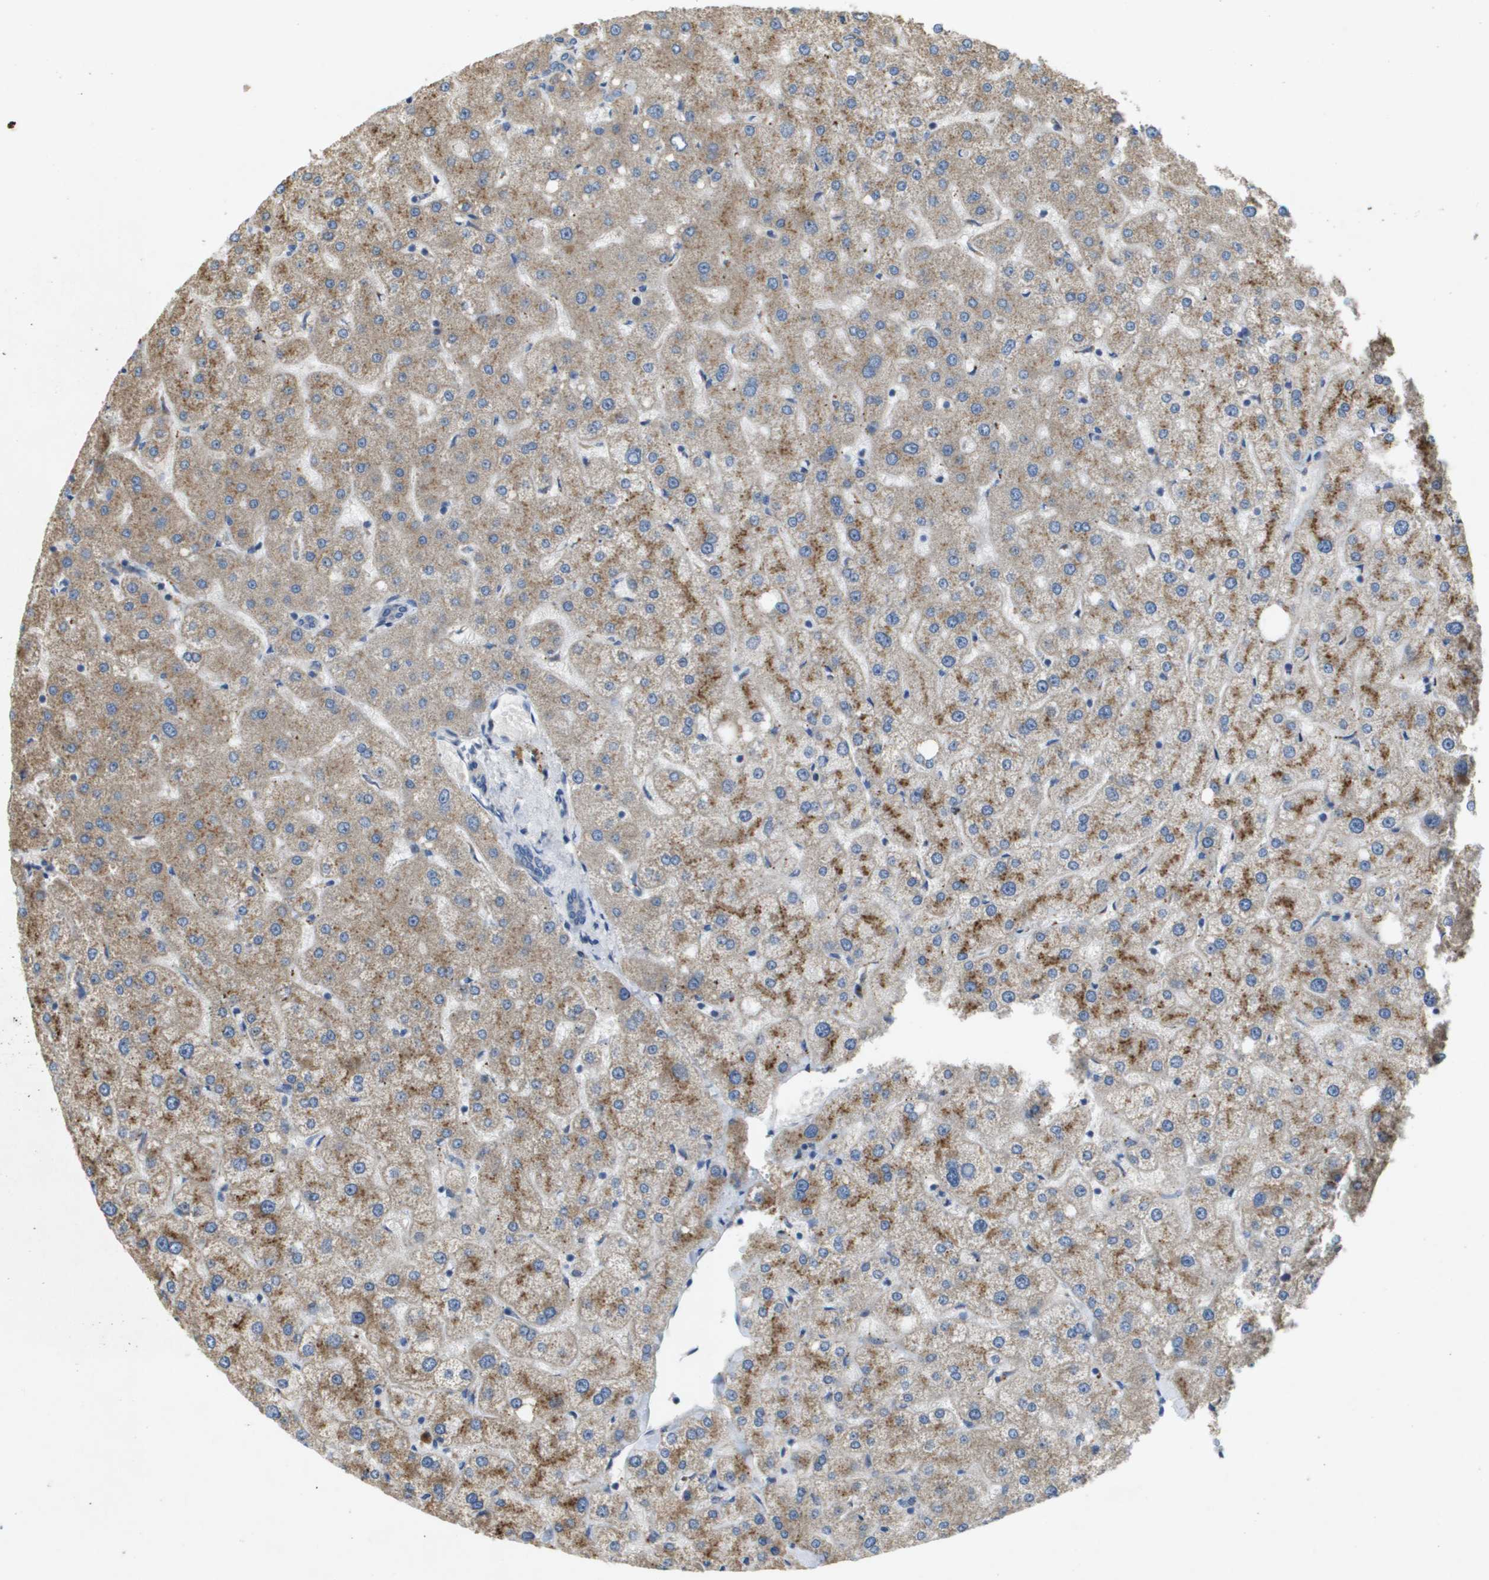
{"staining": {"intensity": "negative", "quantity": "none", "location": "none"}, "tissue": "liver", "cell_type": "Cholangiocytes", "image_type": "normal", "snomed": [{"axis": "morphology", "description": "Normal tissue, NOS"}, {"axis": "topography", "description": "Liver"}], "caption": "Cholangiocytes show no significant positivity in normal liver.", "gene": "B3GNT5", "patient": {"sex": "male", "age": 73}}